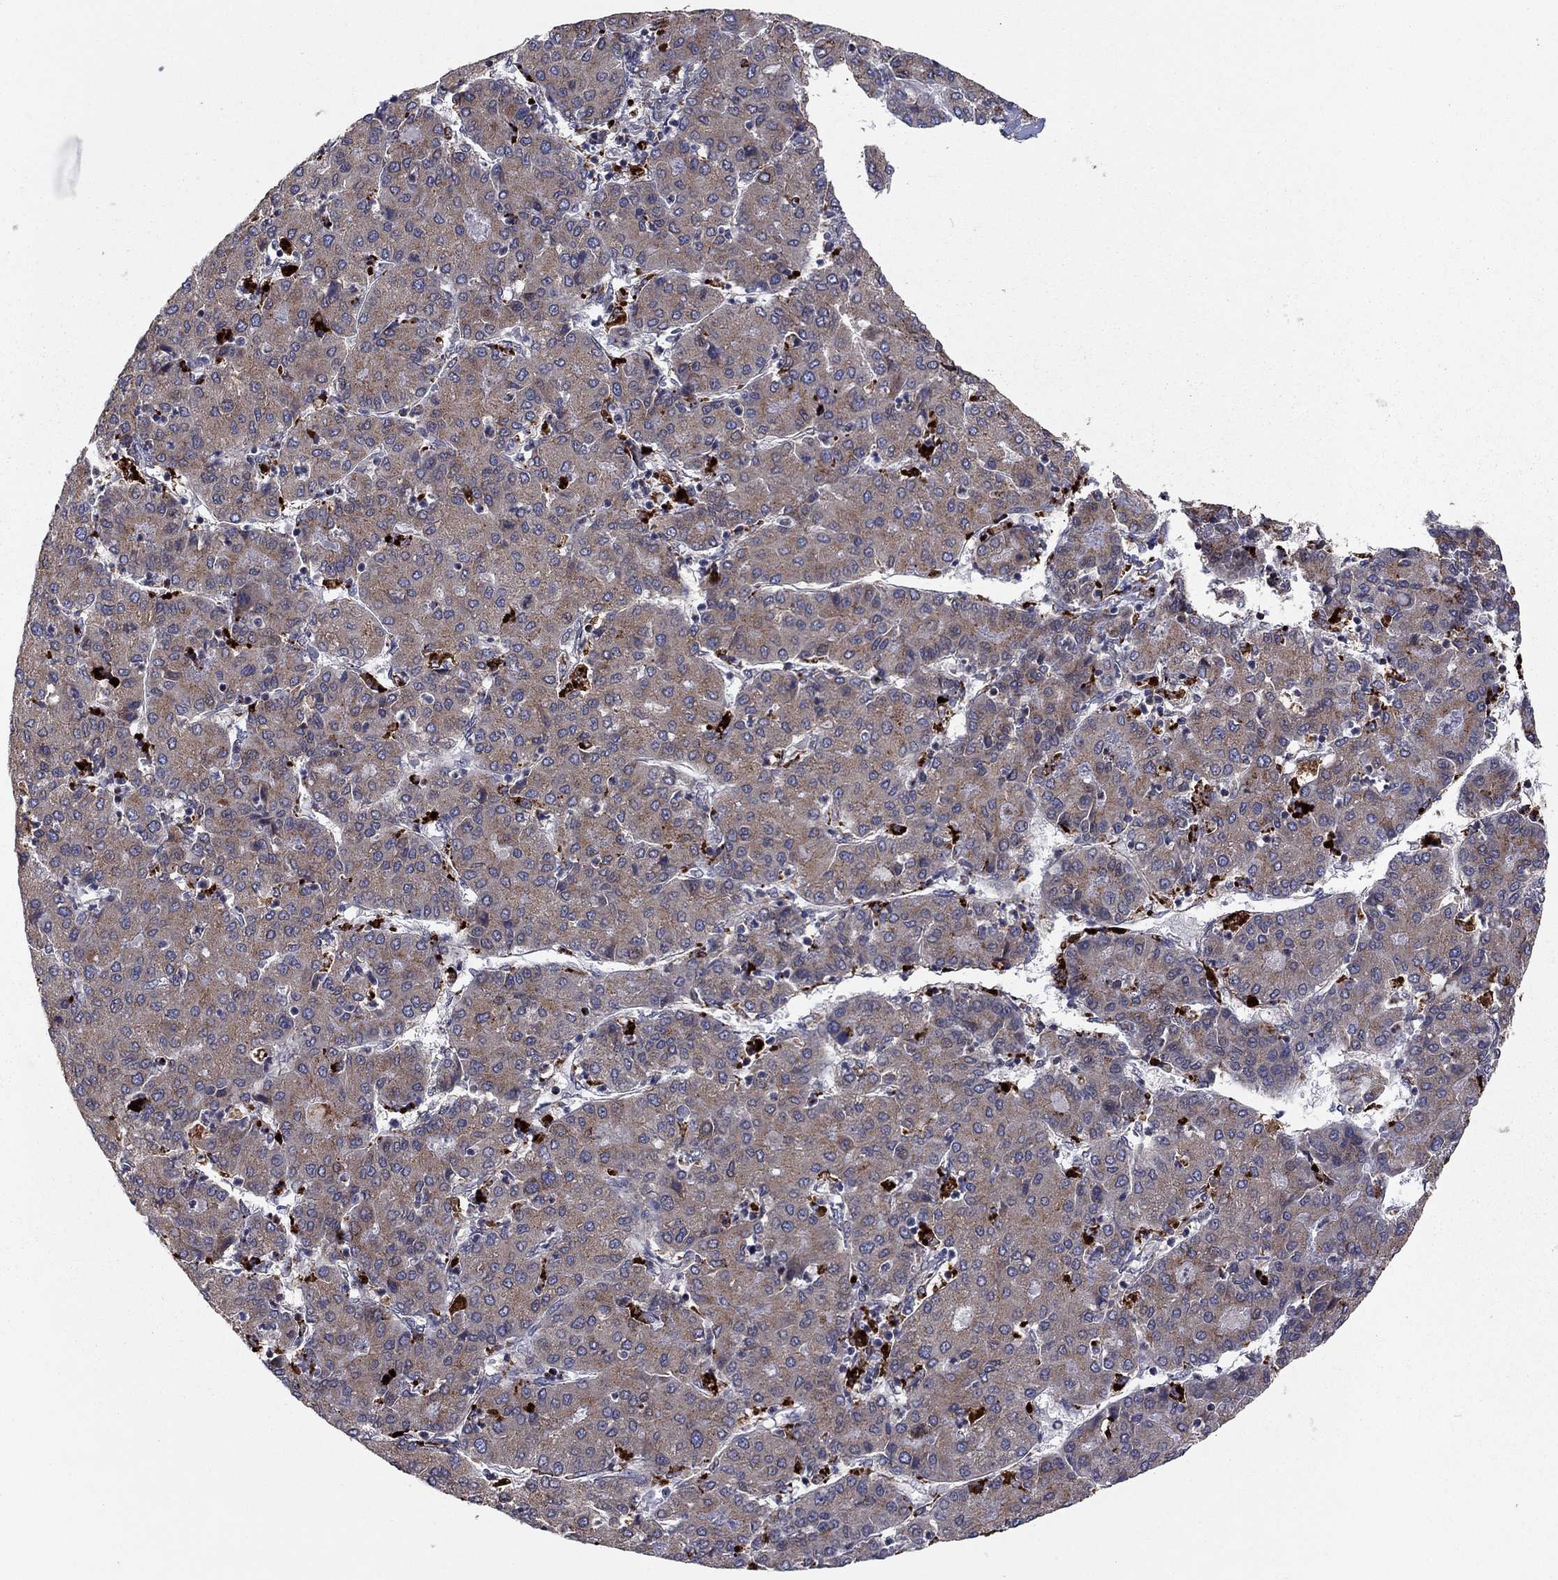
{"staining": {"intensity": "weak", "quantity": "25%-75%", "location": "cytoplasmic/membranous"}, "tissue": "liver cancer", "cell_type": "Tumor cells", "image_type": "cancer", "snomed": [{"axis": "morphology", "description": "Carcinoma, Hepatocellular, NOS"}, {"axis": "topography", "description": "Liver"}], "caption": "IHC photomicrograph of hepatocellular carcinoma (liver) stained for a protein (brown), which demonstrates low levels of weak cytoplasmic/membranous expression in approximately 25%-75% of tumor cells.", "gene": "YIF1A", "patient": {"sex": "male", "age": 65}}